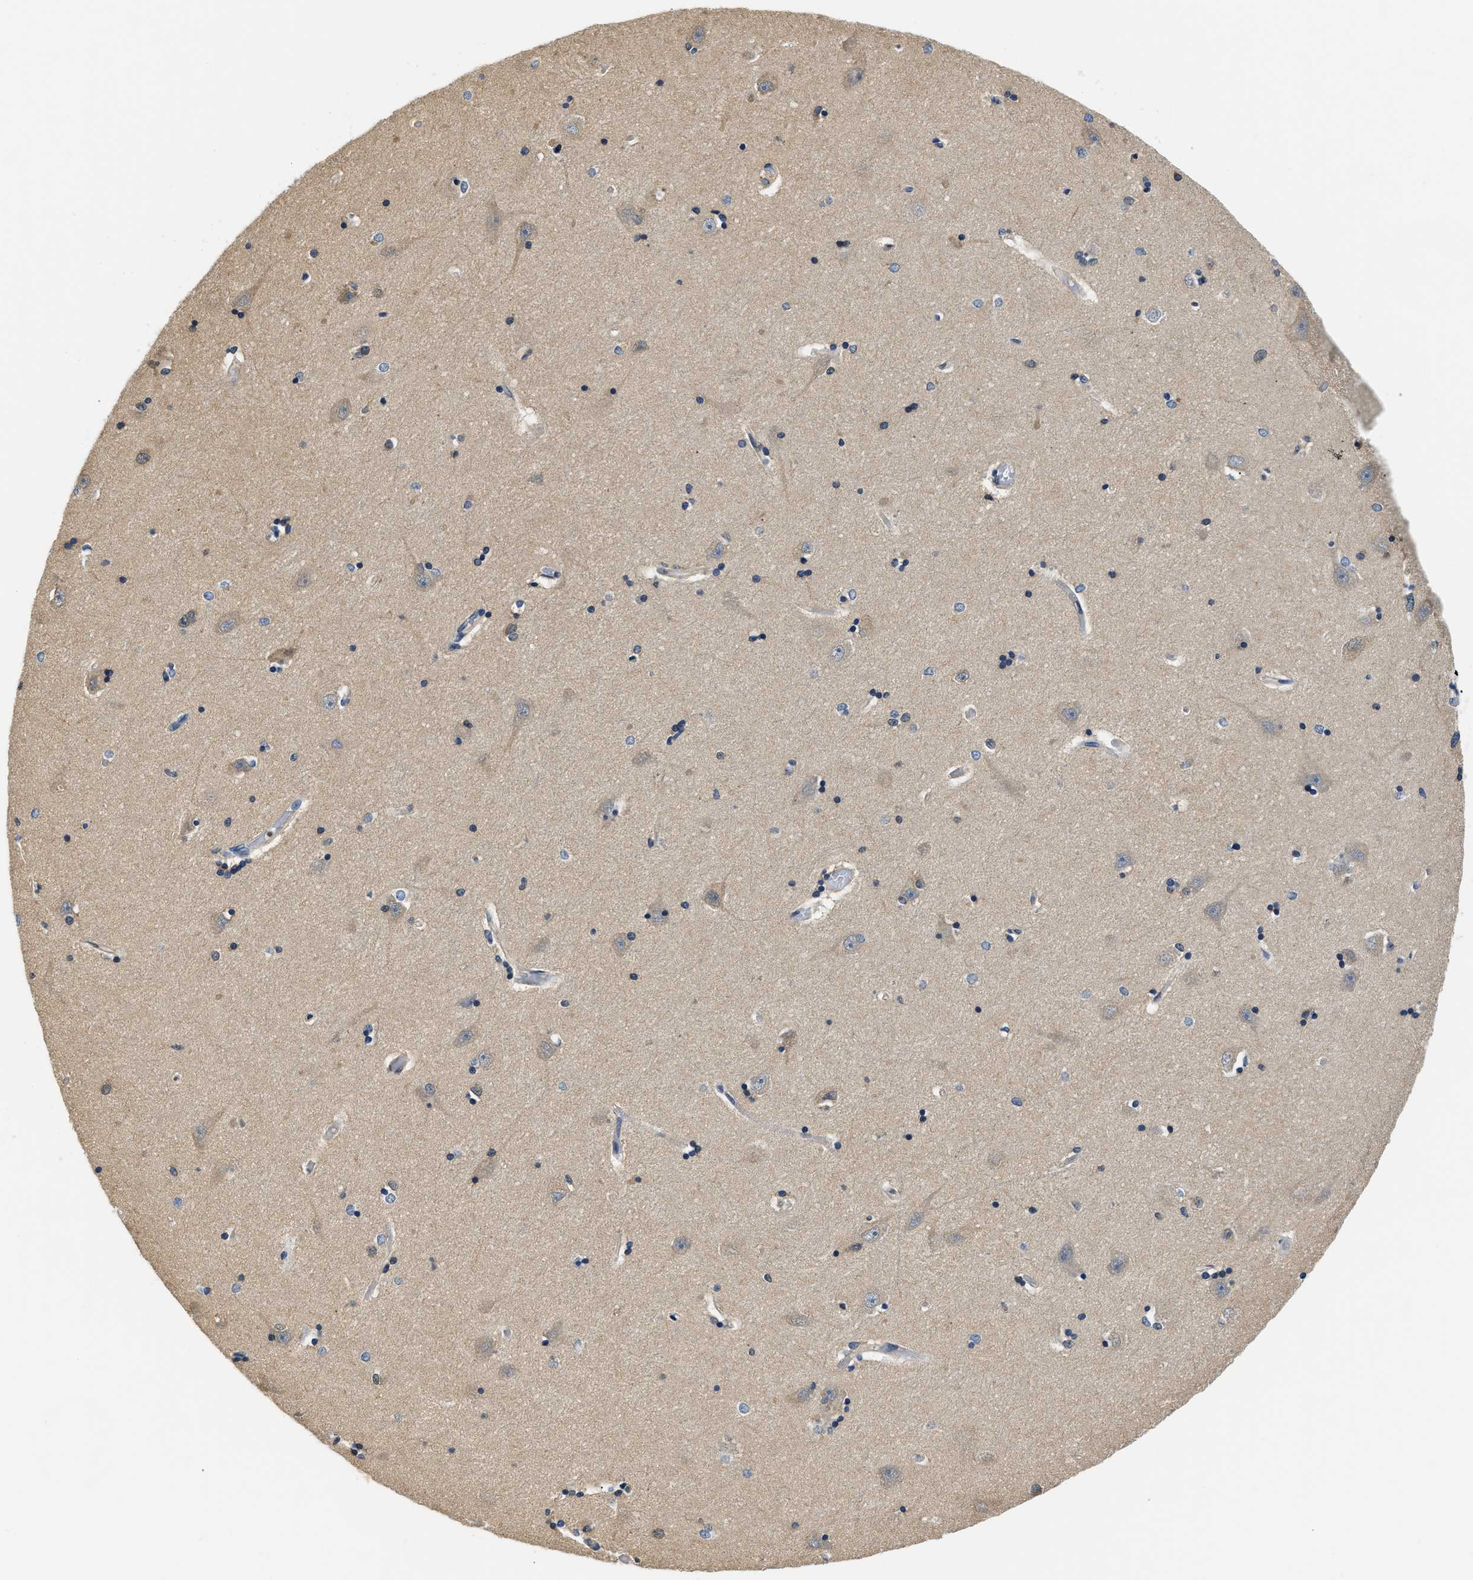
{"staining": {"intensity": "negative", "quantity": "none", "location": "none"}, "tissue": "hippocampus", "cell_type": "Glial cells", "image_type": "normal", "snomed": [{"axis": "morphology", "description": "Normal tissue, NOS"}, {"axis": "topography", "description": "Hippocampus"}], "caption": "This is a micrograph of immunohistochemistry staining of benign hippocampus, which shows no staining in glial cells.", "gene": "BCL7C", "patient": {"sex": "male", "age": 45}}